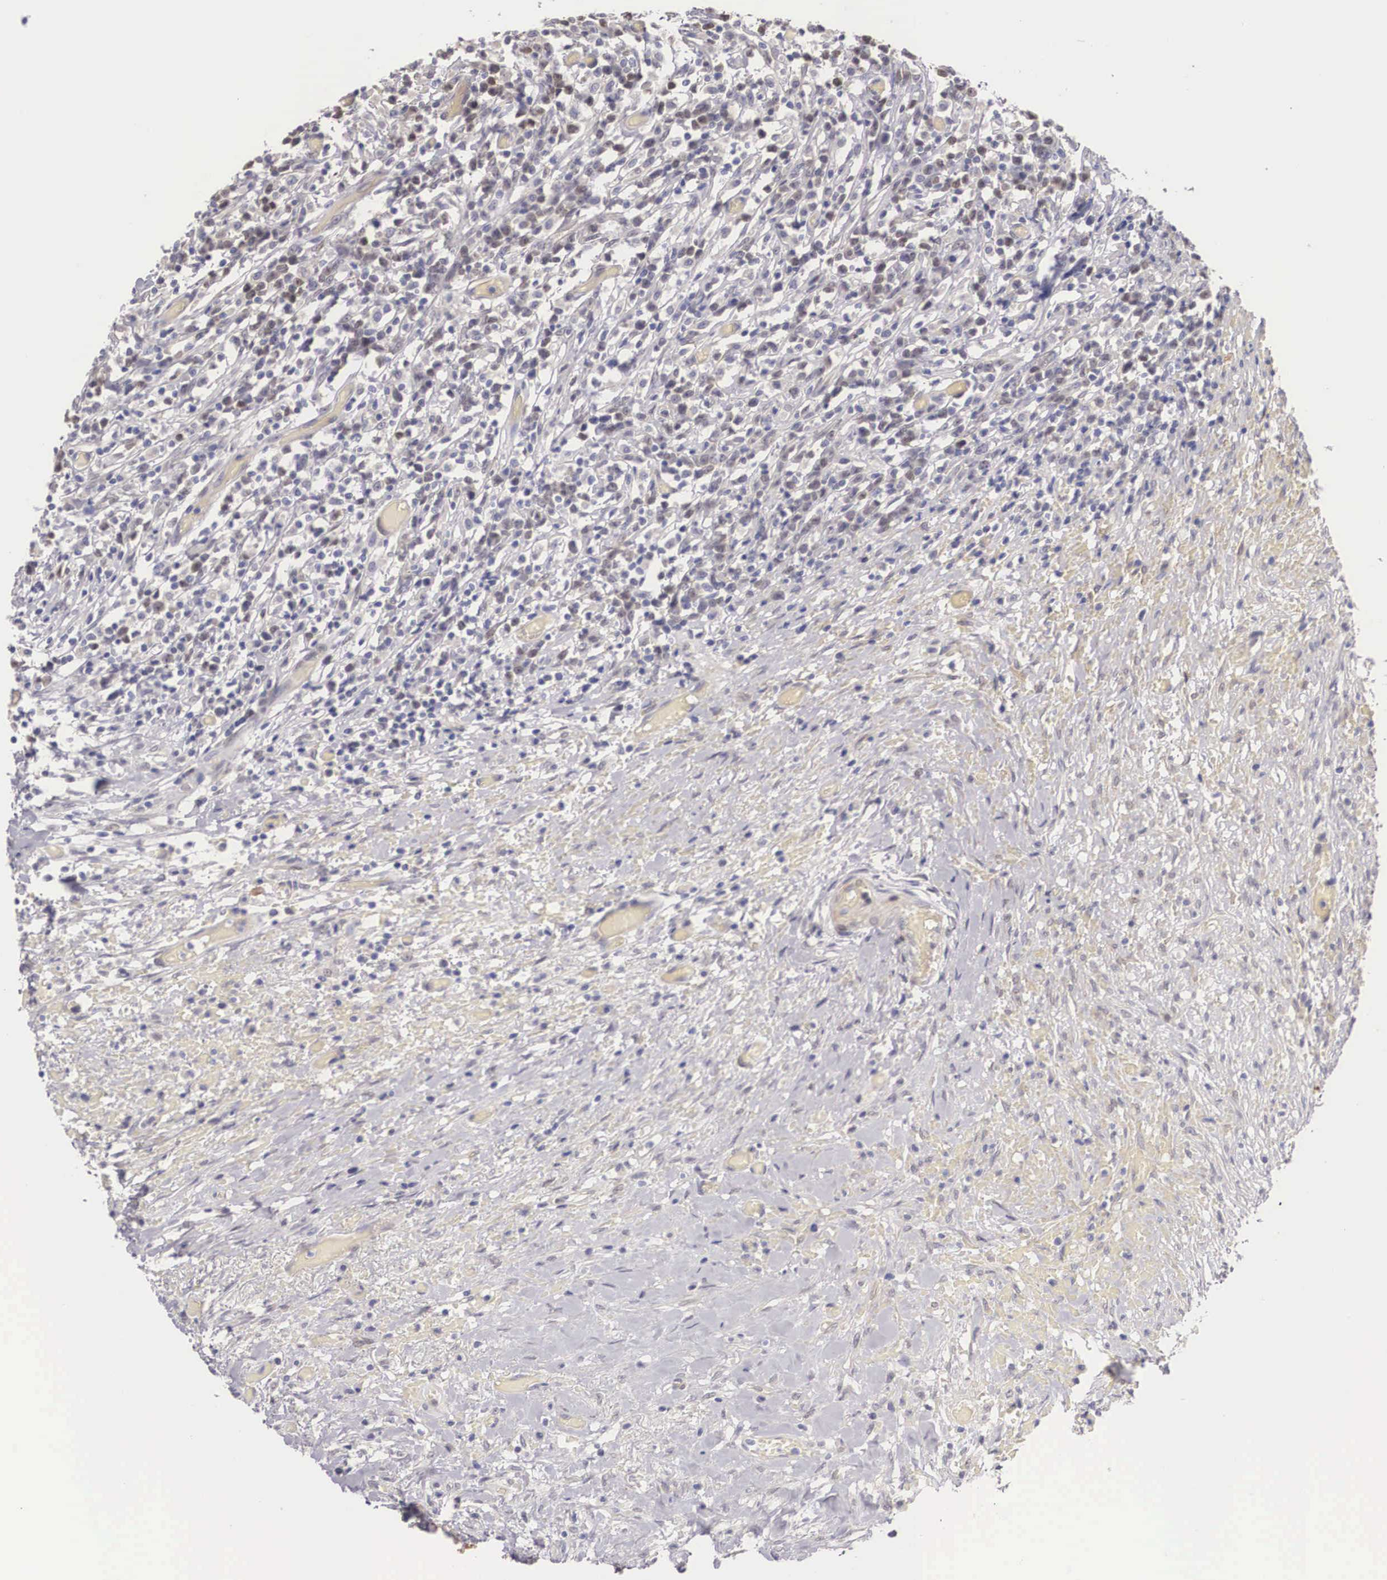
{"staining": {"intensity": "moderate", "quantity": "25%-75%", "location": "nuclear"}, "tissue": "lymphoma", "cell_type": "Tumor cells", "image_type": "cancer", "snomed": [{"axis": "morphology", "description": "Malignant lymphoma, non-Hodgkin's type, High grade"}, {"axis": "topography", "description": "Colon"}], "caption": "Immunohistochemical staining of lymphoma displays moderate nuclear protein staining in approximately 25%-75% of tumor cells.", "gene": "ENOX2", "patient": {"sex": "male", "age": 82}}